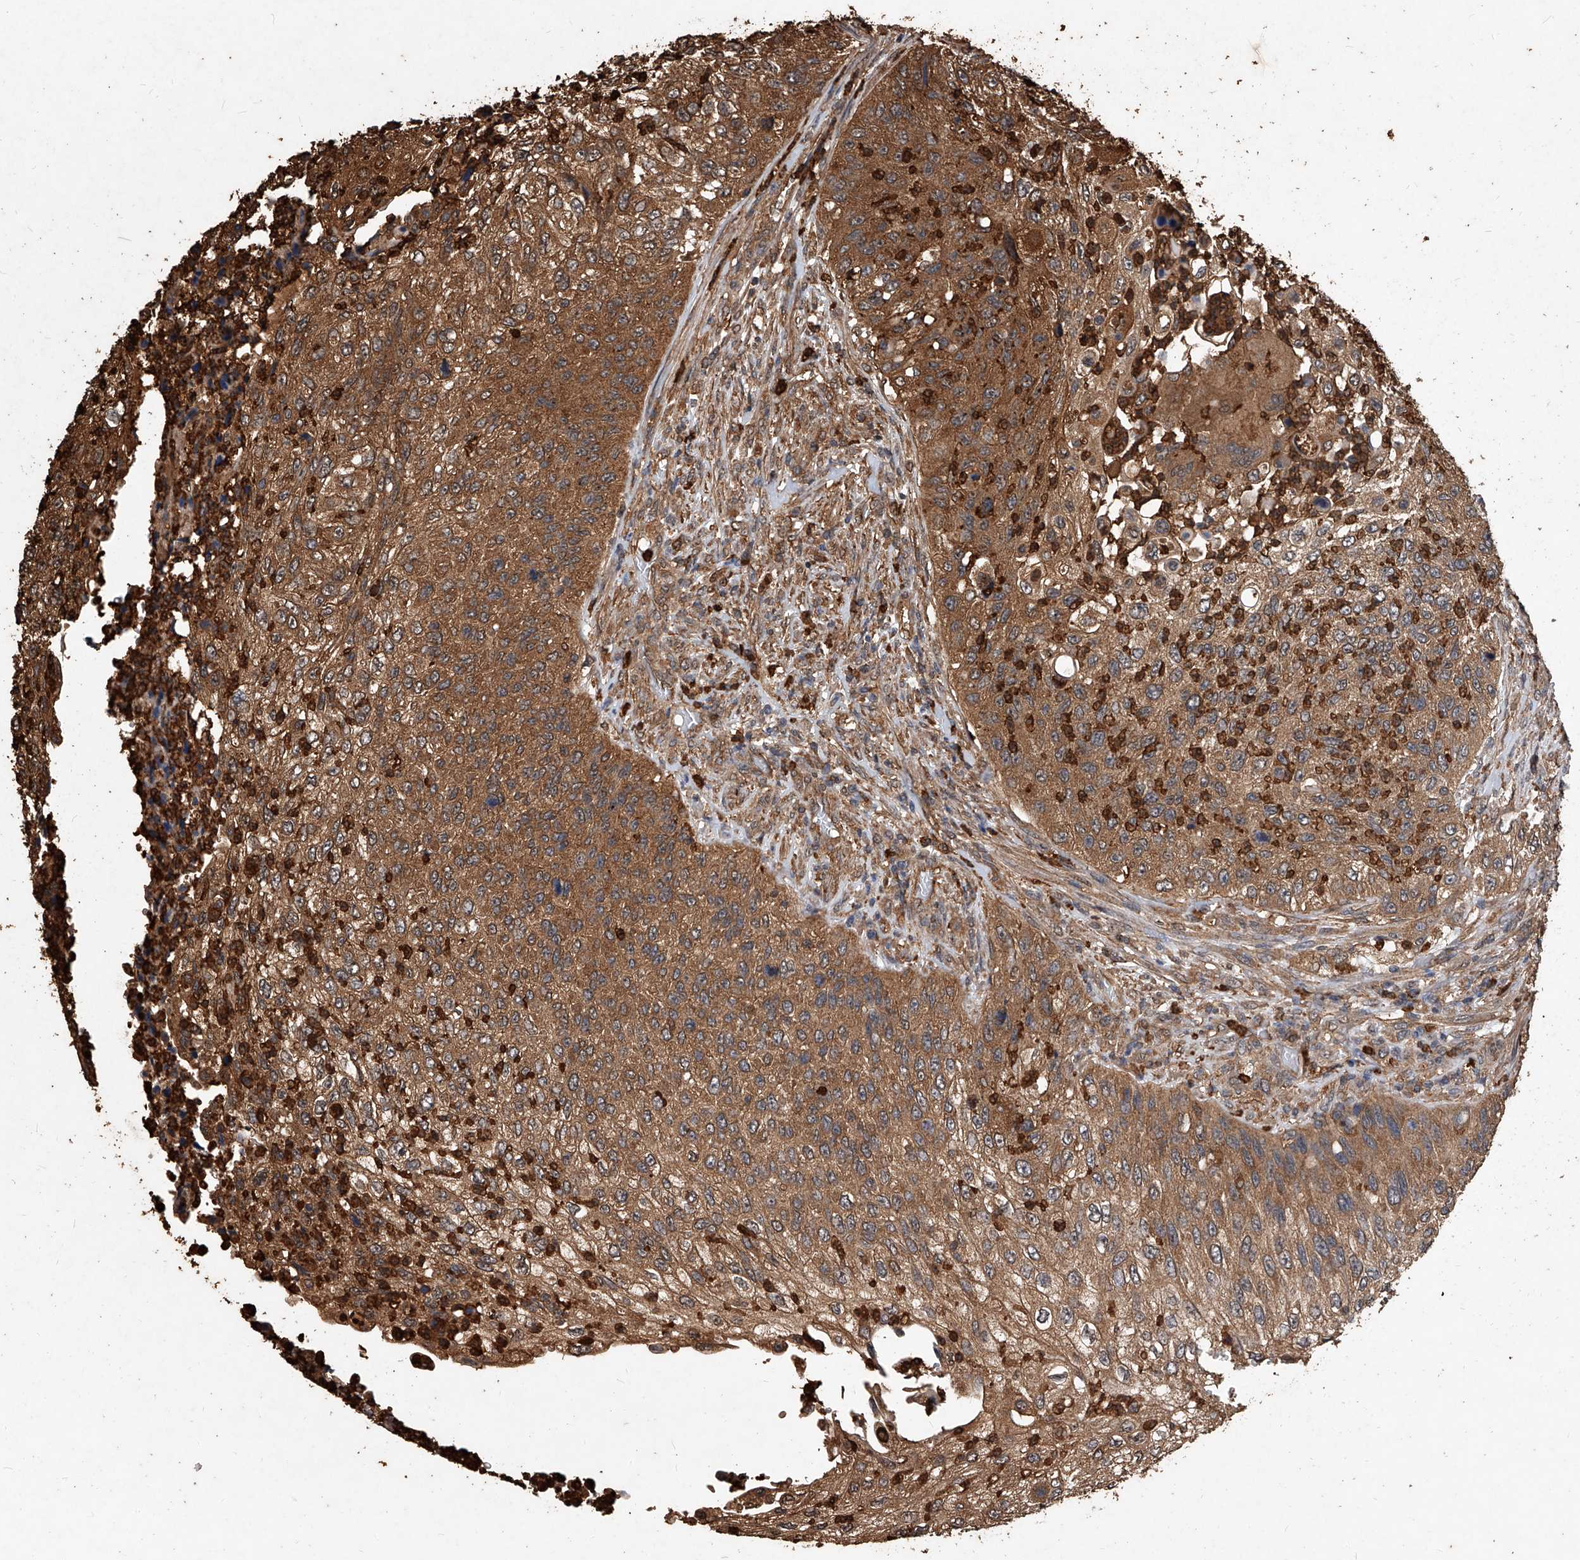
{"staining": {"intensity": "moderate", "quantity": ">75%", "location": "cytoplasmic/membranous"}, "tissue": "urothelial cancer", "cell_type": "Tumor cells", "image_type": "cancer", "snomed": [{"axis": "morphology", "description": "Urothelial carcinoma, High grade"}, {"axis": "topography", "description": "Urinary bladder"}], "caption": "Tumor cells display medium levels of moderate cytoplasmic/membranous expression in approximately >75% of cells in human urothelial carcinoma (high-grade).", "gene": "UCP2", "patient": {"sex": "female", "age": 60}}